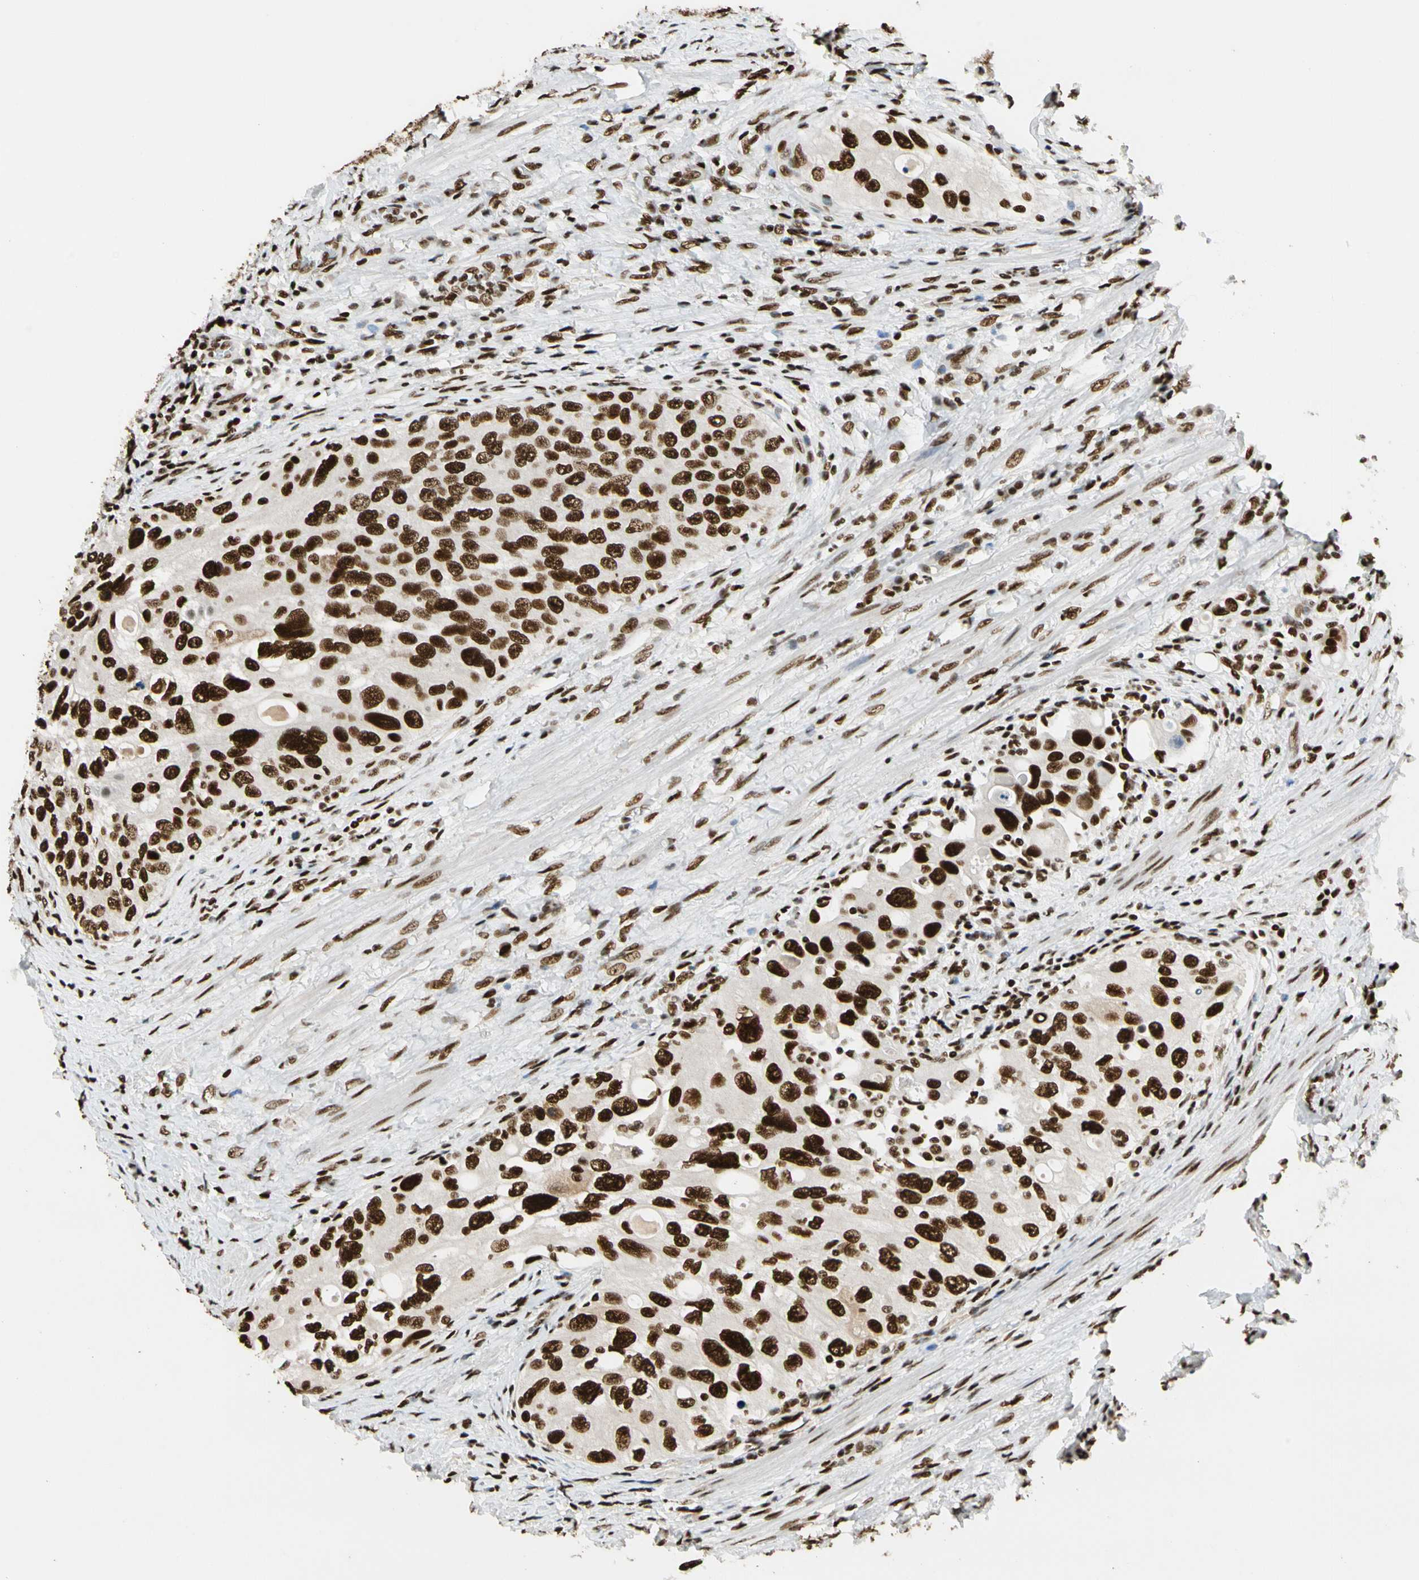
{"staining": {"intensity": "strong", "quantity": ">75%", "location": "nuclear"}, "tissue": "urothelial cancer", "cell_type": "Tumor cells", "image_type": "cancer", "snomed": [{"axis": "morphology", "description": "Urothelial carcinoma, High grade"}, {"axis": "topography", "description": "Urinary bladder"}], "caption": "Urothelial cancer stained for a protein demonstrates strong nuclear positivity in tumor cells. (DAB IHC, brown staining for protein, blue staining for nuclei).", "gene": "CDK12", "patient": {"sex": "female", "age": 56}}